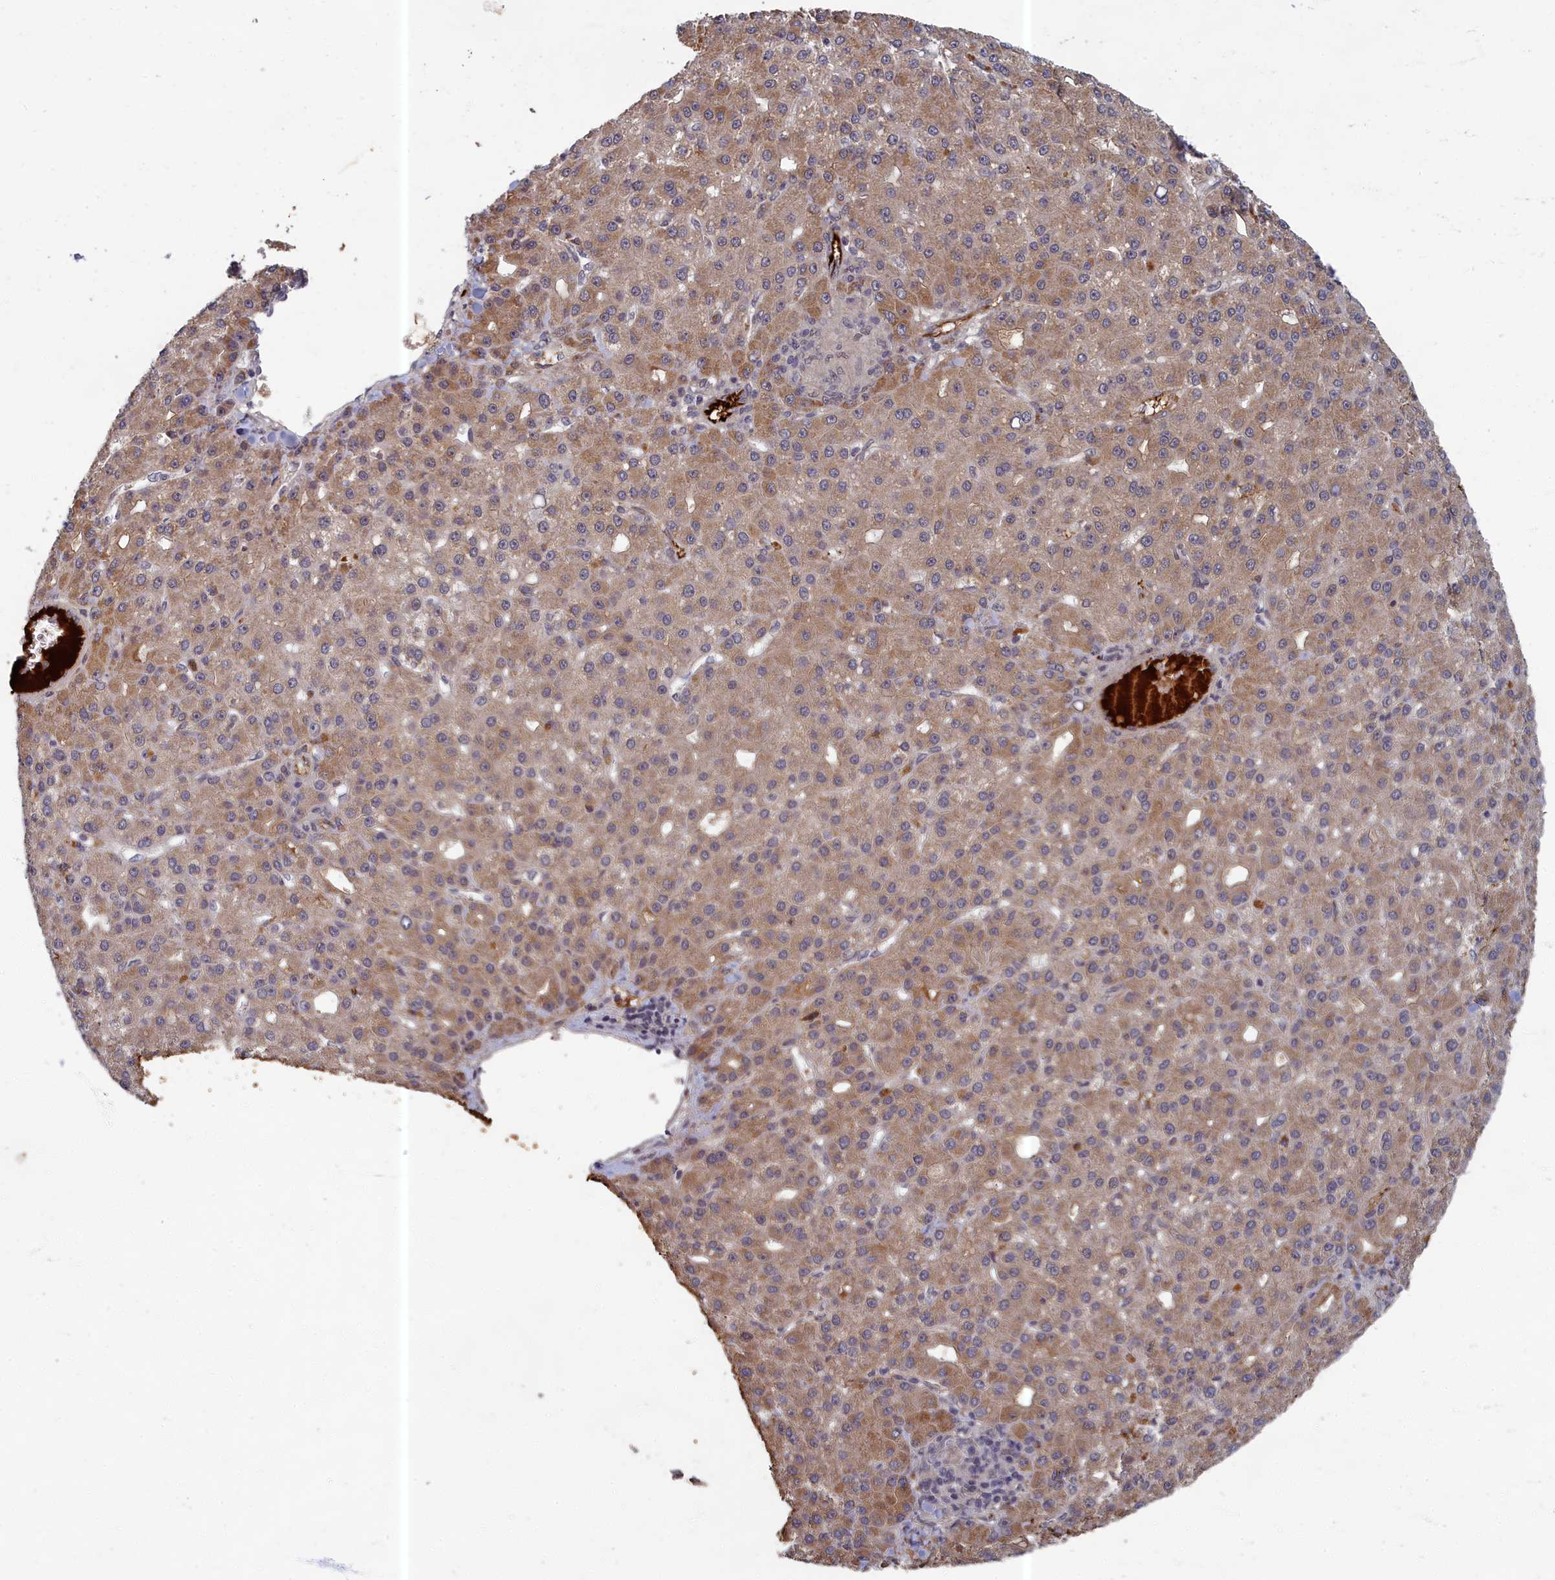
{"staining": {"intensity": "weak", "quantity": ">75%", "location": "cytoplasmic/membranous"}, "tissue": "liver cancer", "cell_type": "Tumor cells", "image_type": "cancer", "snomed": [{"axis": "morphology", "description": "Carcinoma, Hepatocellular, NOS"}, {"axis": "topography", "description": "Liver"}], "caption": "Weak cytoplasmic/membranous protein staining is appreciated in approximately >75% of tumor cells in liver cancer (hepatocellular carcinoma).", "gene": "EARS2", "patient": {"sex": "male", "age": 67}}